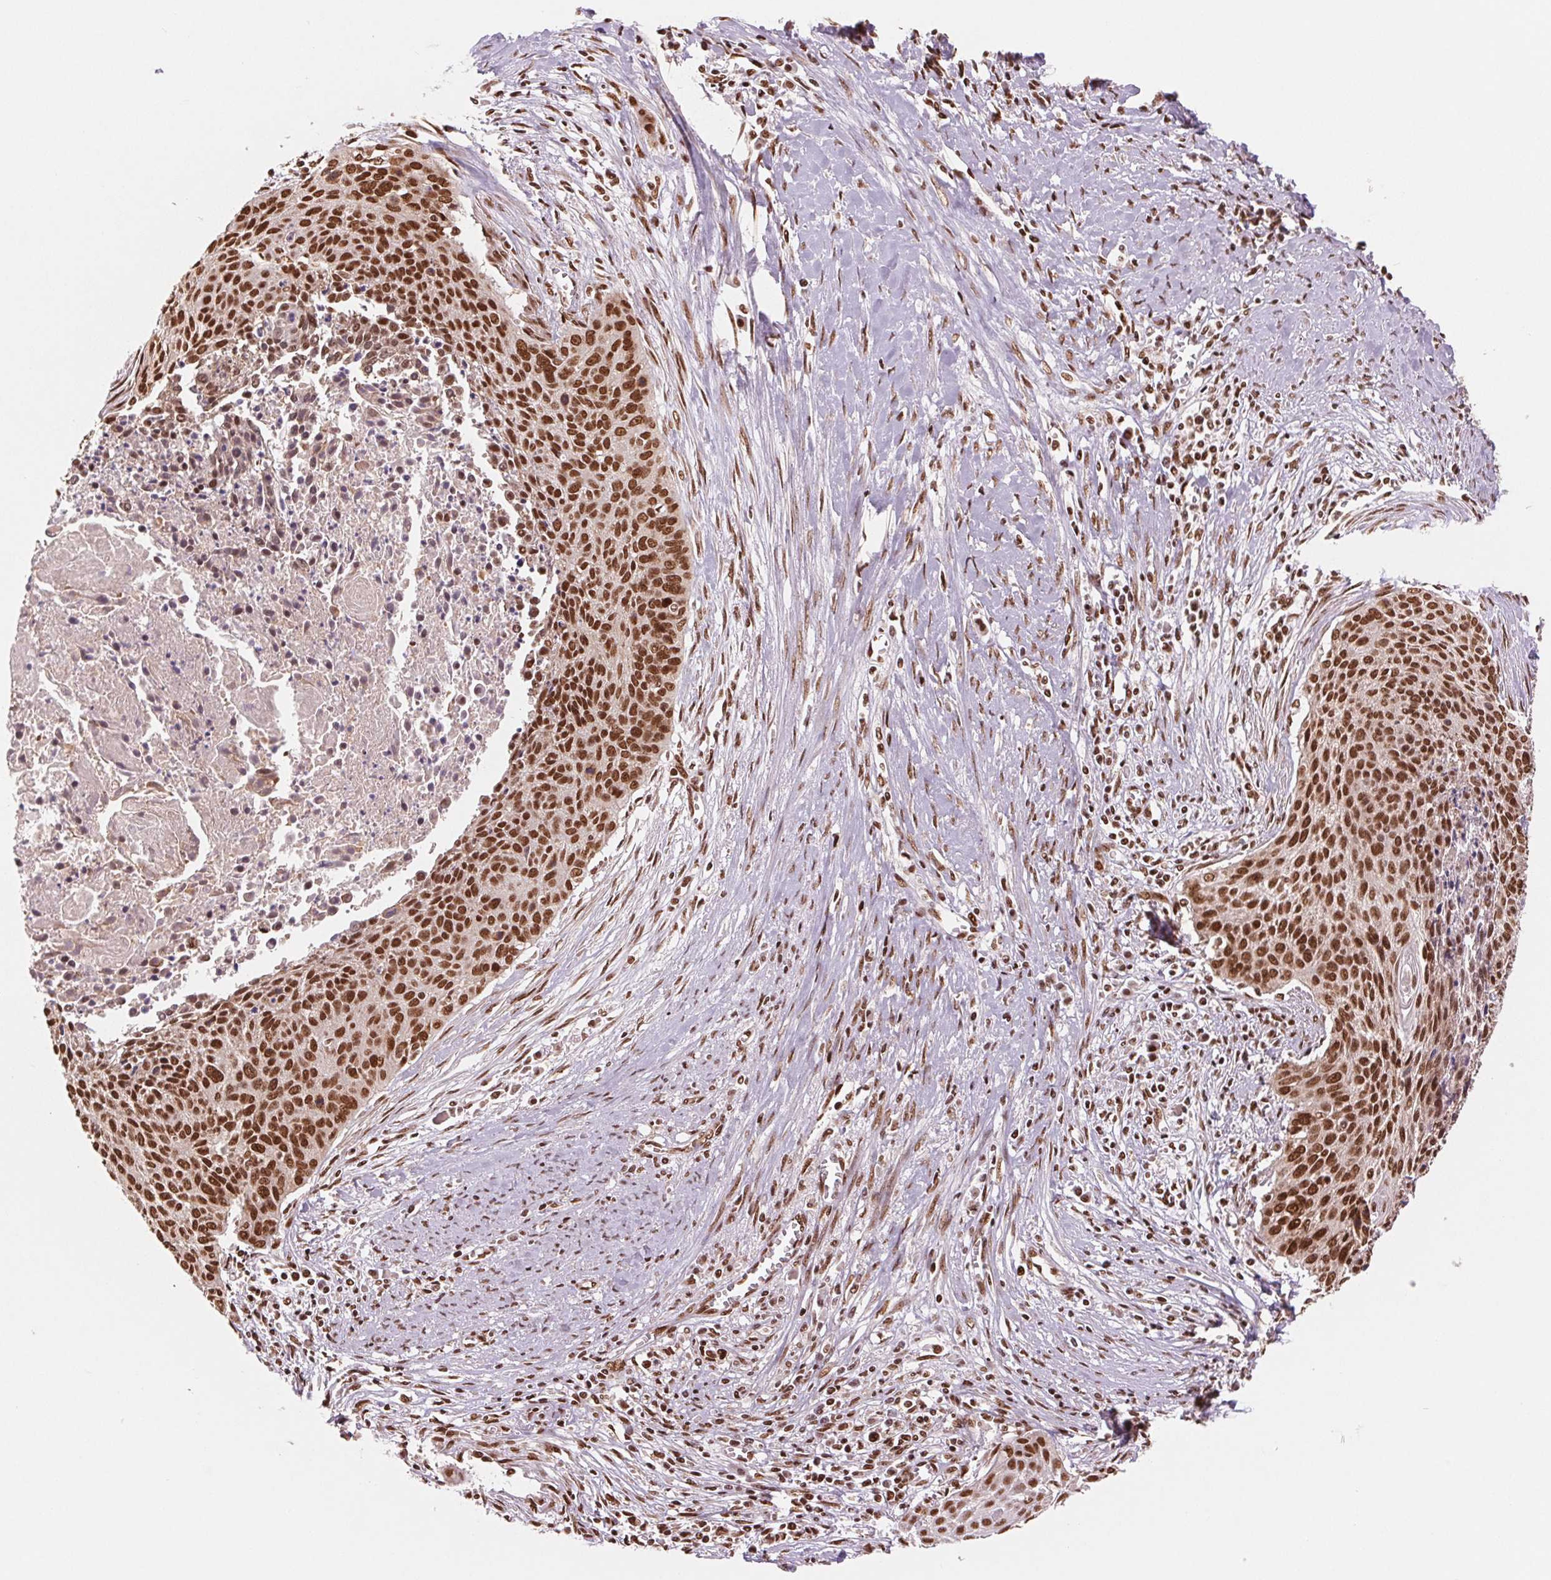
{"staining": {"intensity": "strong", "quantity": ">75%", "location": "nuclear"}, "tissue": "cervical cancer", "cell_type": "Tumor cells", "image_type": "cancer", "snomed": [{"axis": "morphology", "description": "Squamous cell carcinoma, NOS"}, {"axis": "topography", "description": "Cervix"}], "caption": "There is high levels of strong nuclear expression in tumor cells of squamous cell carcinoma (cervical), as demonstrated by immunohistochemical staining (brown color).", "gene": "TTLL9", "patient": {"sex": "female", "age": 55}}